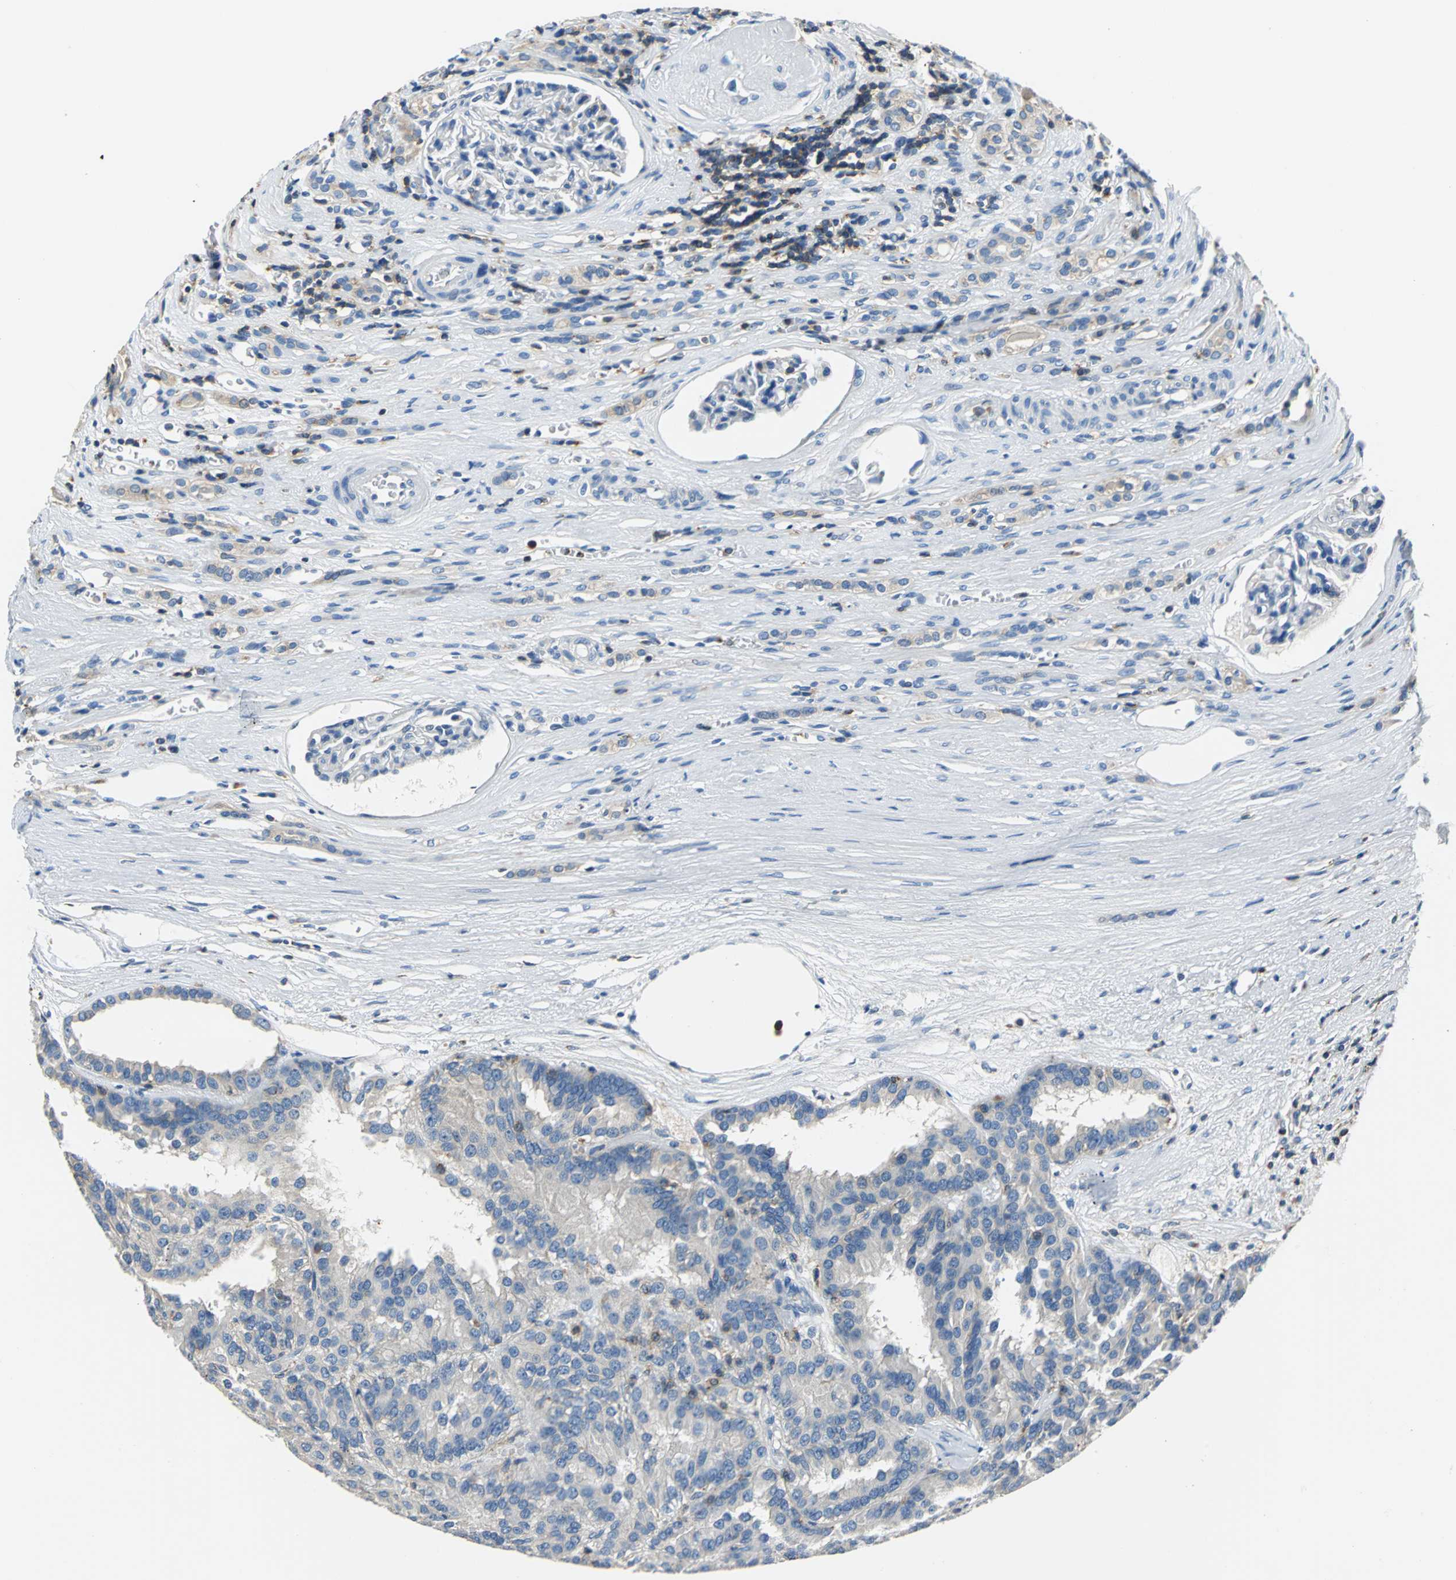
{"staining": {"intensity": "weak", "quantity": "25%-75%", "location": "cytoplasmic/membranous"}, "tissue": "renal cancer", "cell_type": "Tumor cells", "image_type": "cancer", "snomed": [{"axis": "morphology", "description": "Adenocarcinoma, NOS"}, {"axis": "topography", "description": "Kidney"}], "caption": "Human renal cancer stained with a brown dye displays weak cytoplasmic/membranous positive staining in about 25%-75% of tumor cells.", "gene": "SEPTIN6", "patient": {"sex": "male", "age": 46}}